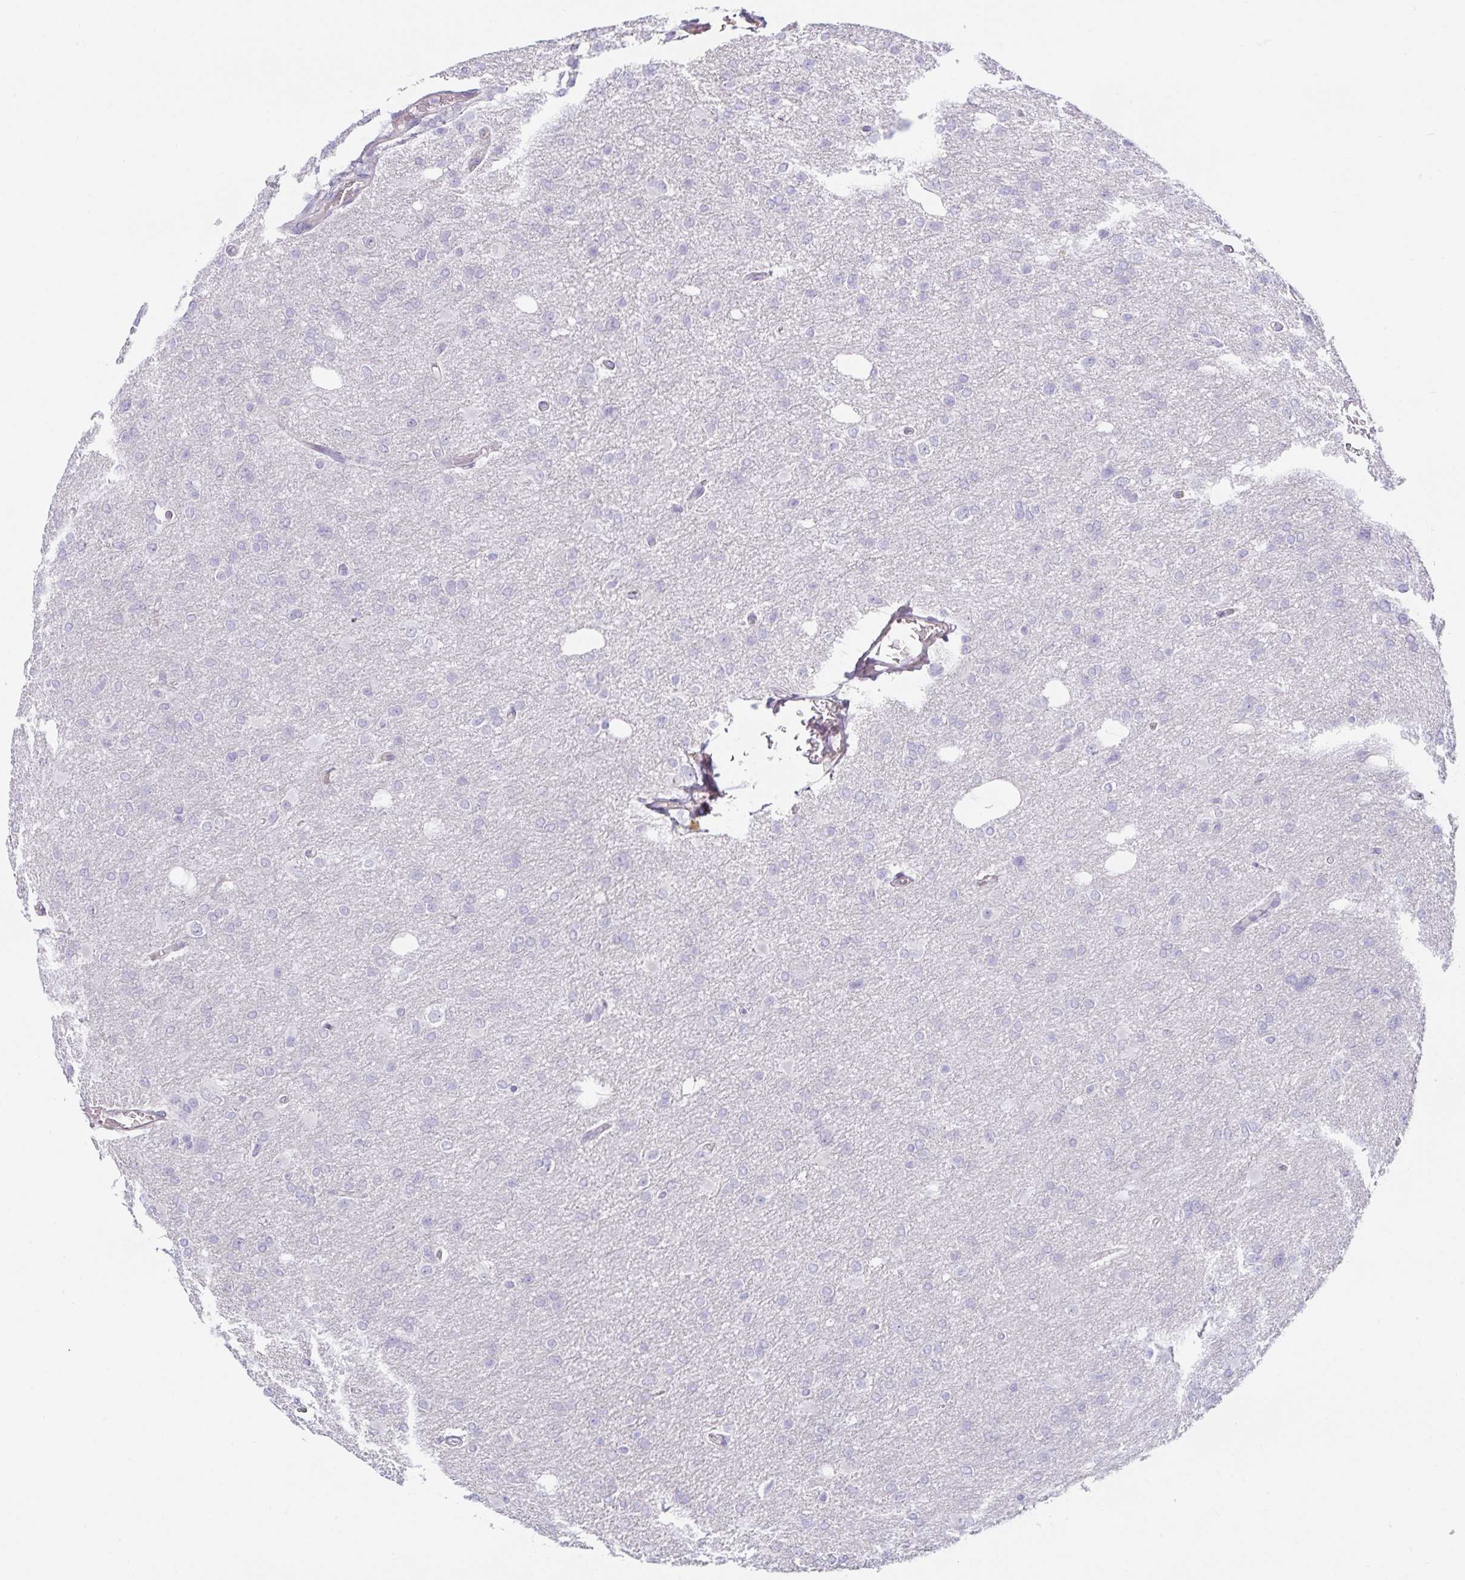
{"staining": {"intensity": "negative", "quantity": "none", "location": "none"}, "tissue": "glioma", "cell_type": "Tumor cells", "image_type": "cancer", "snomed": [{"axis": "morphology", "description": "Glioma, malignant, Low grade"}, {"axis": "topography", "description": "Brain"}], "caption": "An image of malignant low-grade glioma stained for a protein reveals no brown staining in tumor cells. (DAB (3,3'-diaminobenzidine) immunohistochemistry, high magnification).", "gene": "SPAG4", "patient": {"sex": "male", "age": 26}}